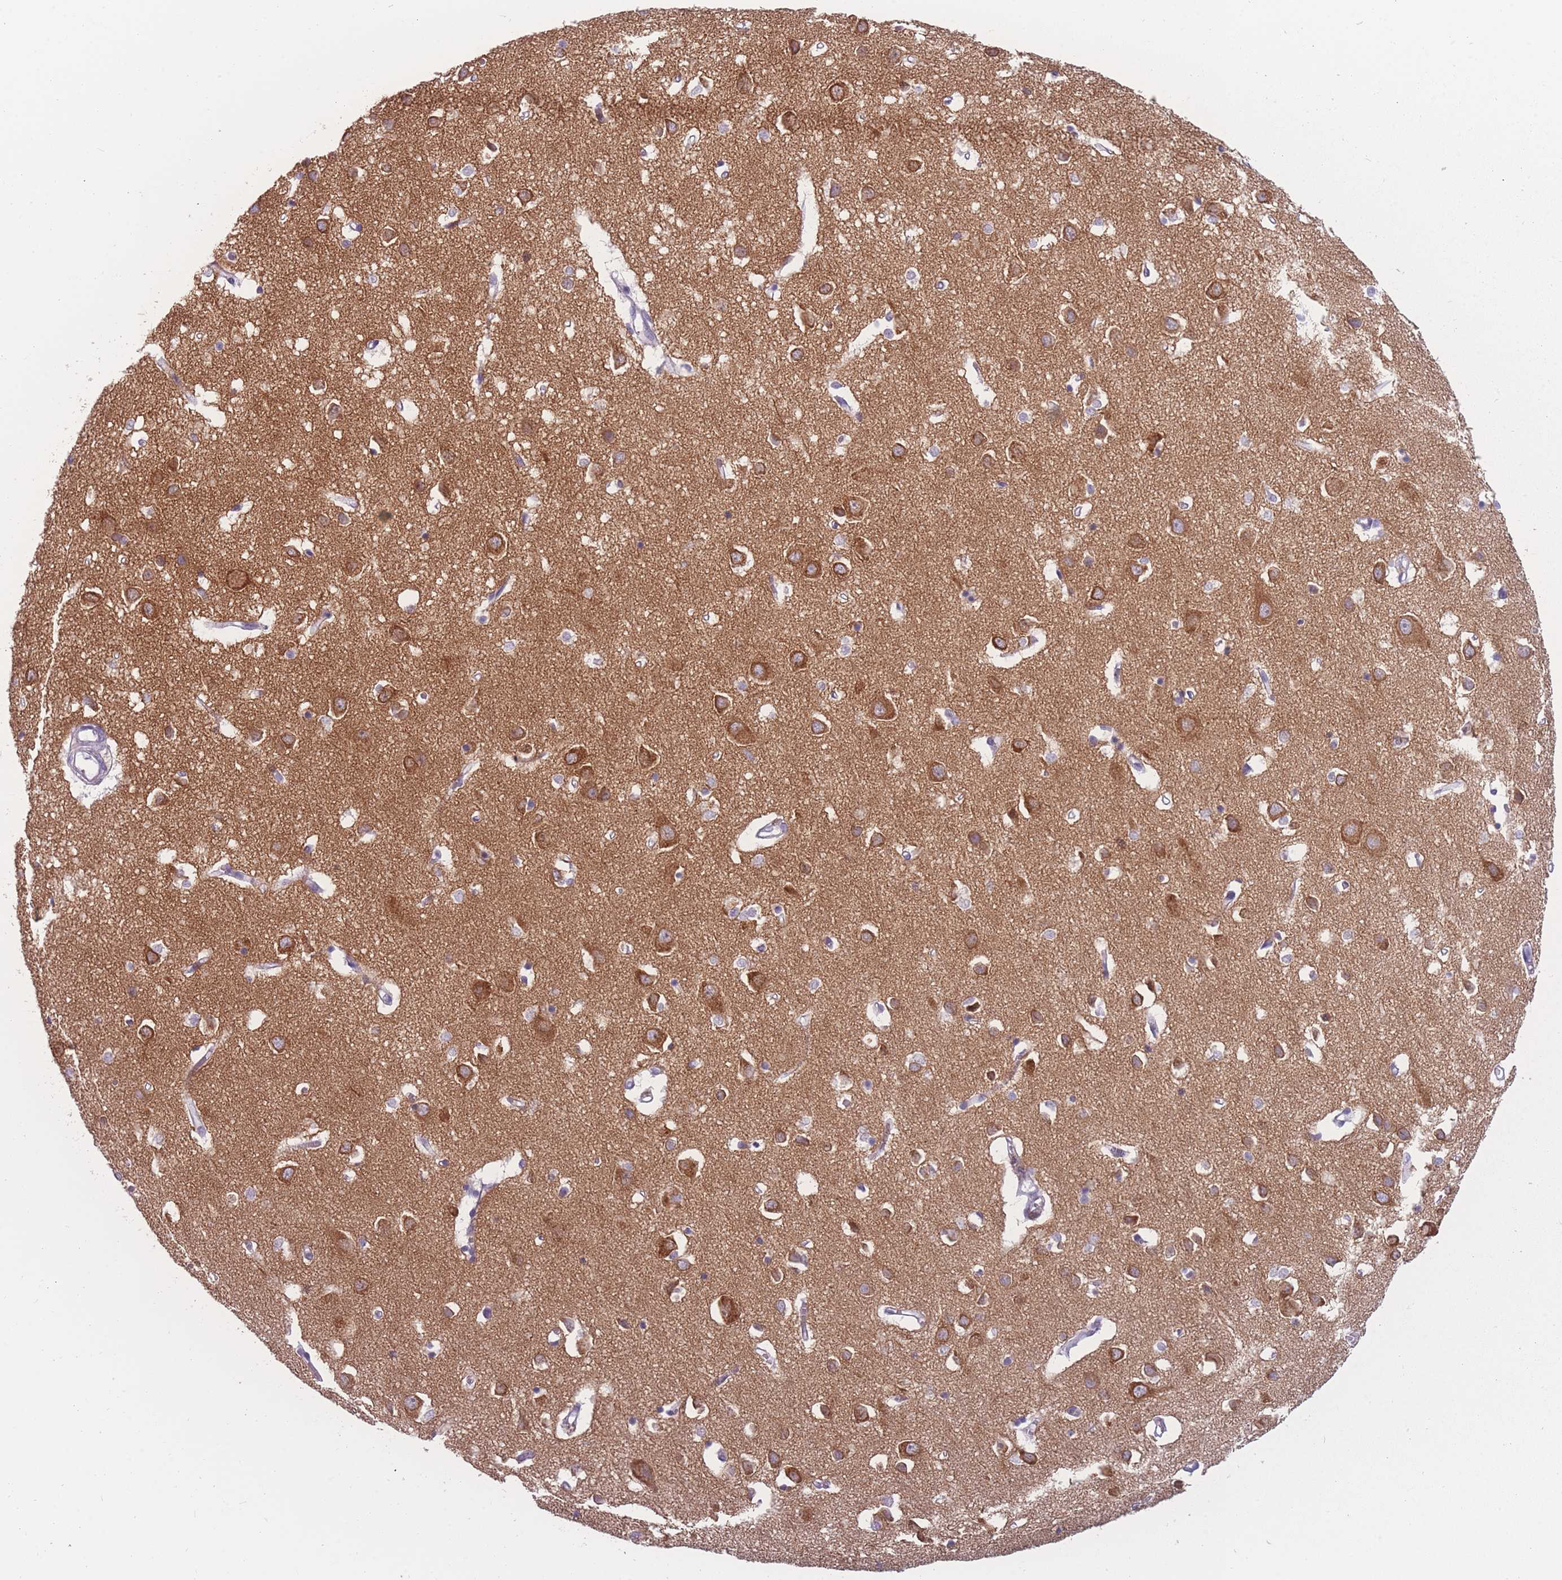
{"staining": {"intensity": "negative", "quantity": "none", "location": "none"}, "tissue": "cerebral cortex", "cell_type": "Endothelial cells", "image_type": "normal", "snomed": [{"axis": "morphology", "description": "Normal tissue, NOS"}, {"axis": "topography", "description": "Cerebral cortex"}], "caption": "Micrograph shows no protein positivity in endothelial cells of normal cerebral cortex. (DAB (3,3'-diaminobenzidine) immunohistochemistry (IHC), high magnification).", "gene": "PPFIA3", "patient": {"sex": "female", "age": 64}}